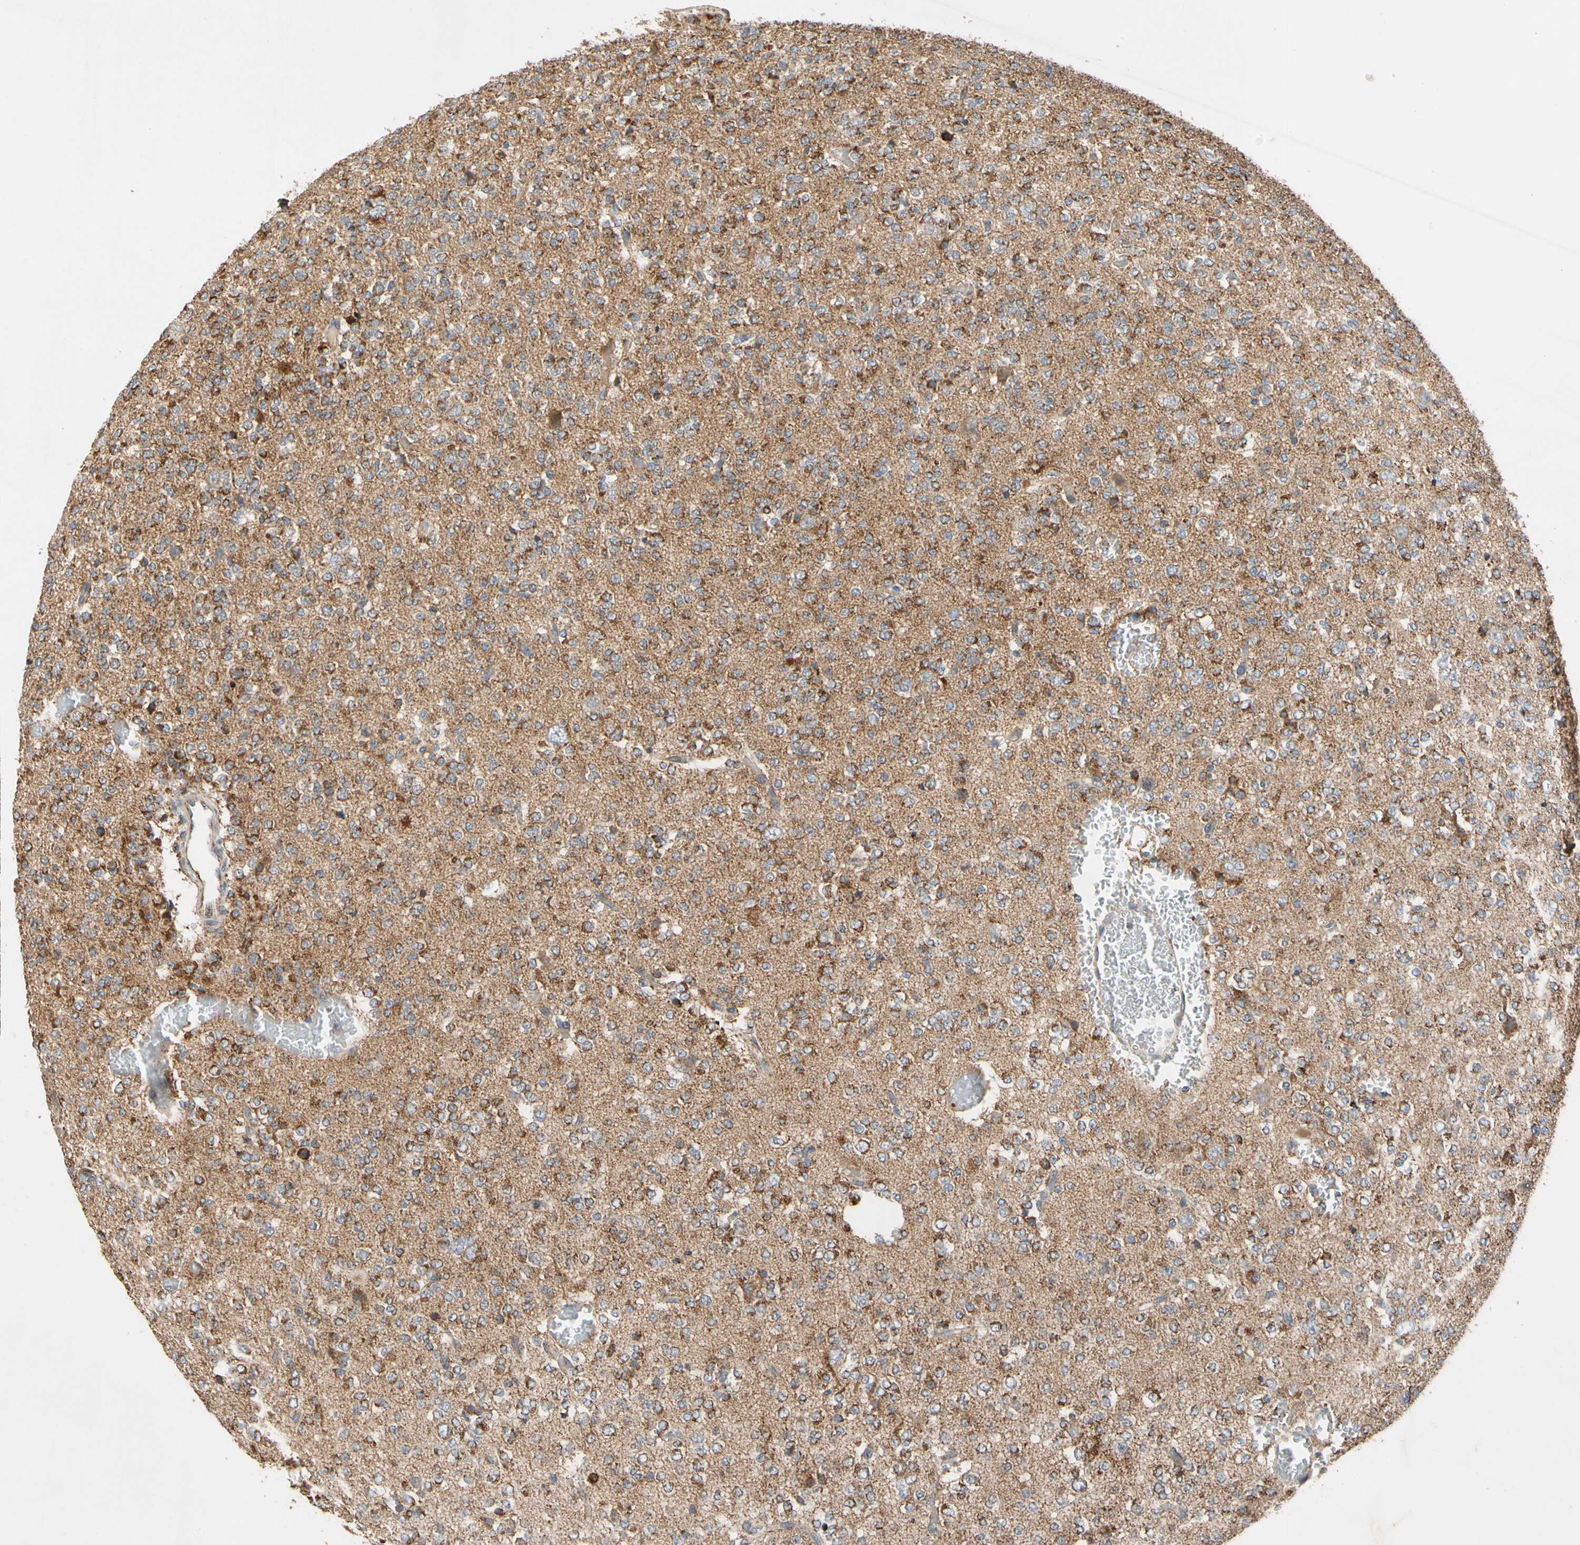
{"staining": {"intensity": "moderate", "quantity": ">75%", "location": "cytoplasmic/membranous"}, "tissue": "glioma", "cell_type": "Tumor cells", "image_type": "cancer", "snomed": [{"axis": "morphology", "description": "Glioma, malignant, Low grade"}, {"axis": "topography", "description": "Brain"}], "caption": "This photomicrograph reveals IHC staining of human glioma, with medium moderate cytoplasmic/membranous staining in approximately >75% of tumor cells.", "gene": "GPD2", "patient": {"sex": "male", "age": 38}}